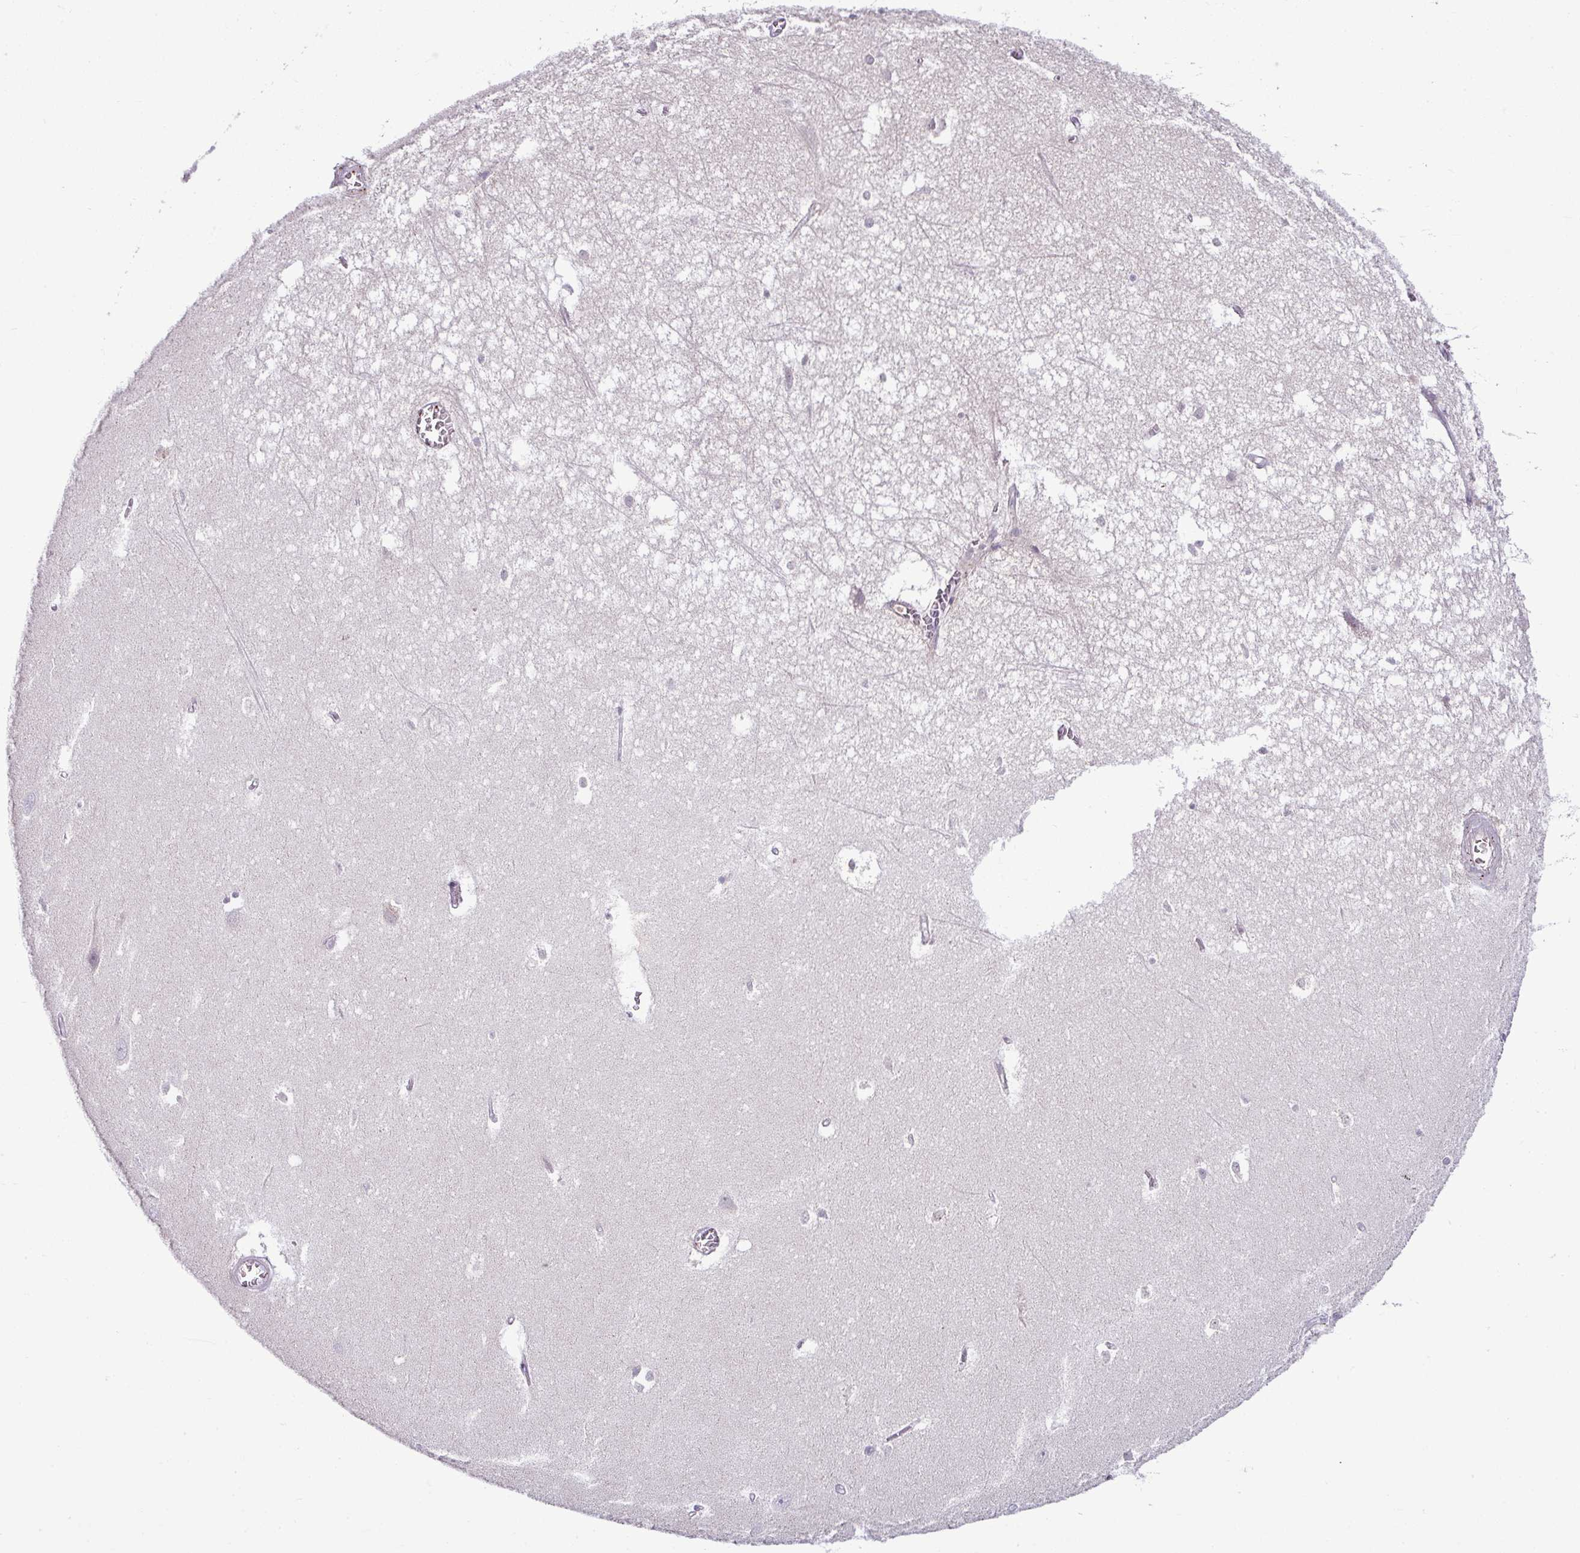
{"staining": {"intensity": "negative", "quantity": "none", "location": "none"}, "tissue": "hippocampus", "cell_type": "Glial cells", "image_type": "normal", "snomed": [{"axis": "morphology", "description": "Normal tissue, NOS"}, {"axis": "topography", "description": "Hippocampus"}], "caption": "This is an immunohistochemistry histopathology image of normal human hippocampus. There is no expression in glial cells.", "gene": "HBEGF", "patient": {"sex": "female", "age": 64}}